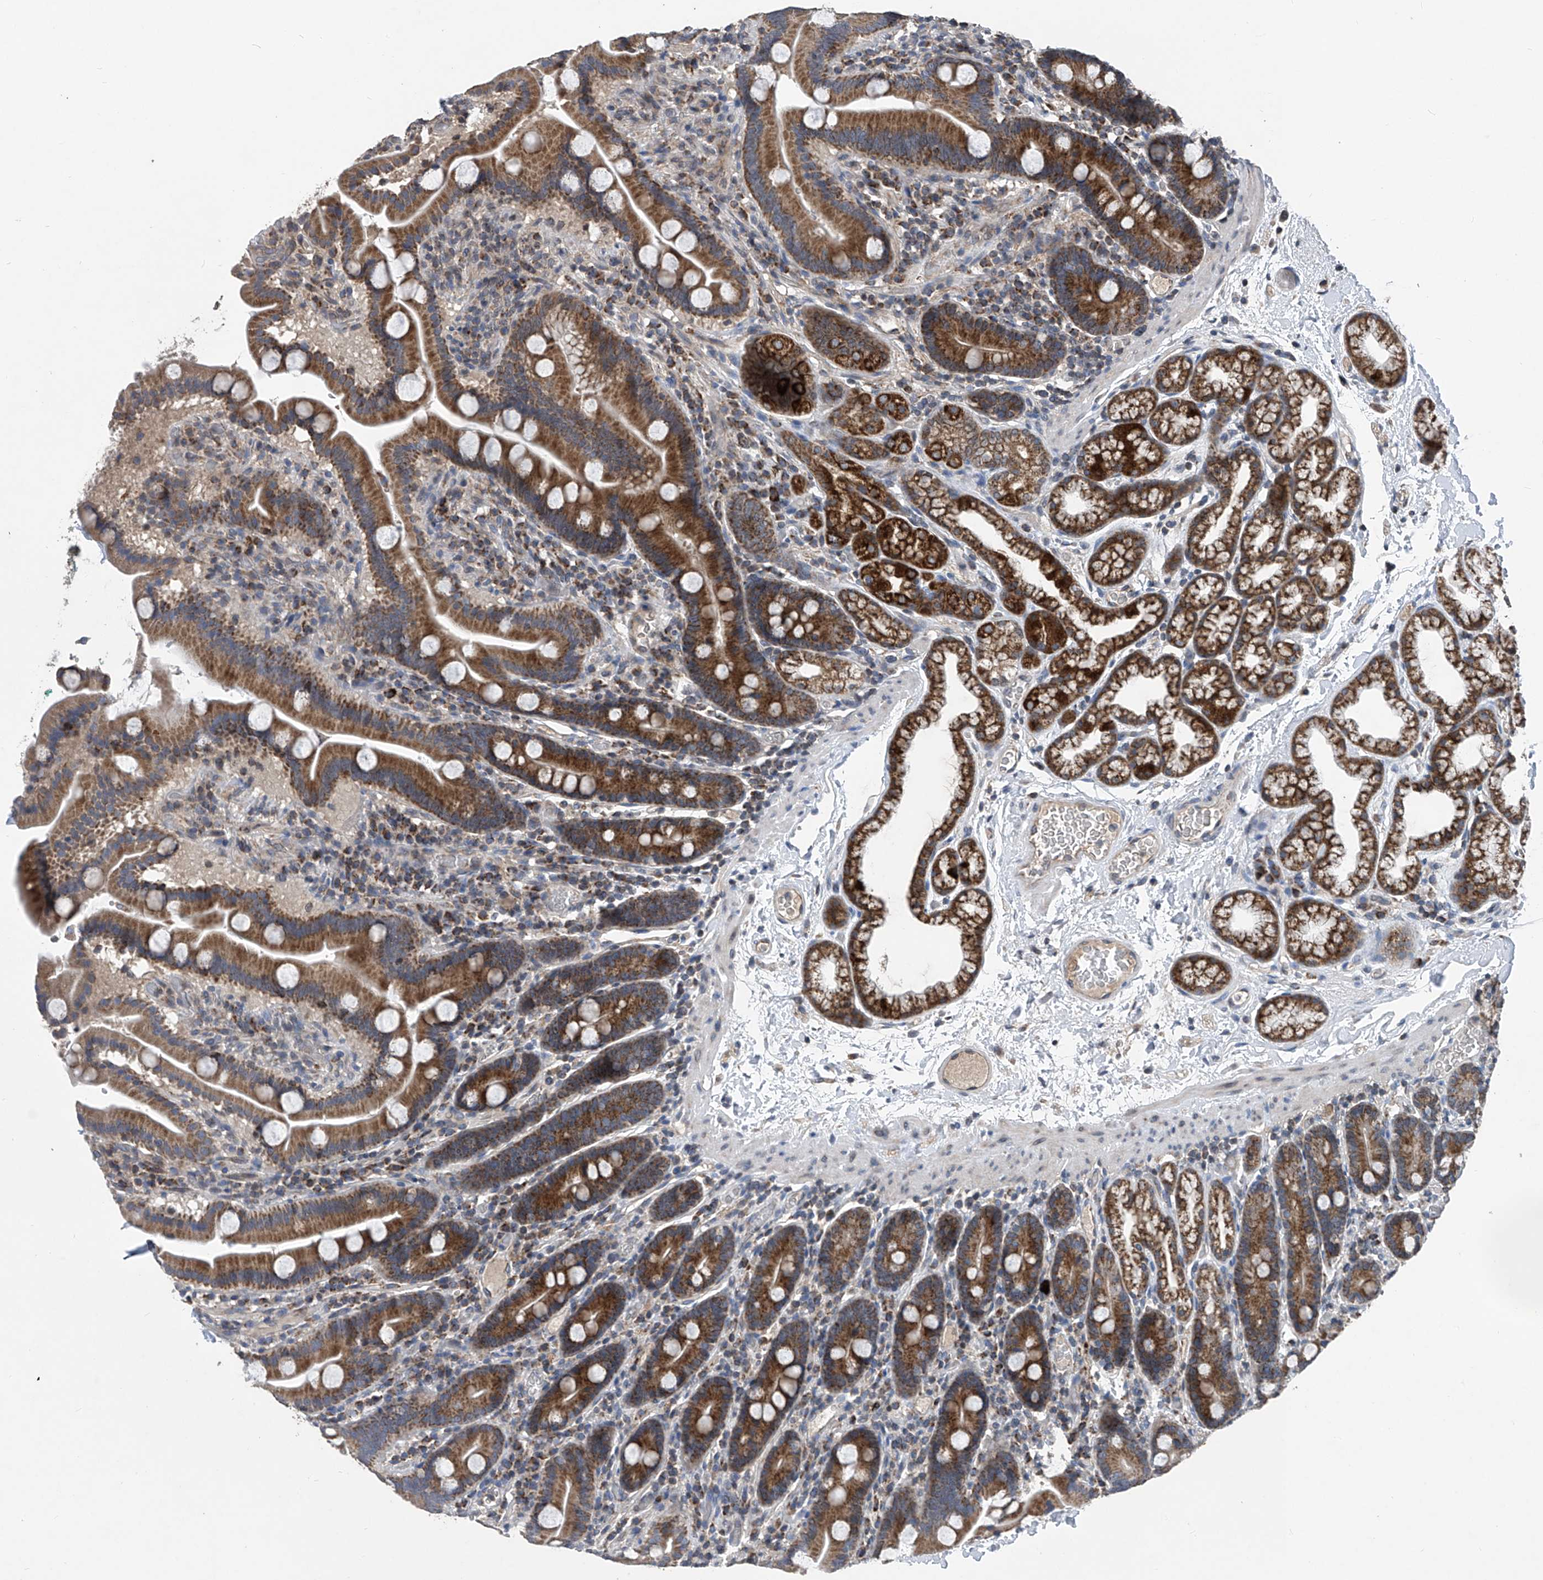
{"staining": {"intensity": "moderate", "quantity": ">75%", "location": "cytoplasmic/membranous"}, "tissue": "duodenum", "cell_type": "Glandular cells", "image_type": "normal", "snomed": [{"axis": "morphology", "description": "Normal tissue, NOS"}, {"axis": "topography", "description": "Duodenum"}], "caption": "A histopathology image showing moderate cytoplasmic/membranous expression in about >75% of glandular cells in unremarkable duodenum, as visualized by brown immunohistochemical staining.", "gene": "BCKDHB", "patient": {"sex": "male", "age": 55}}